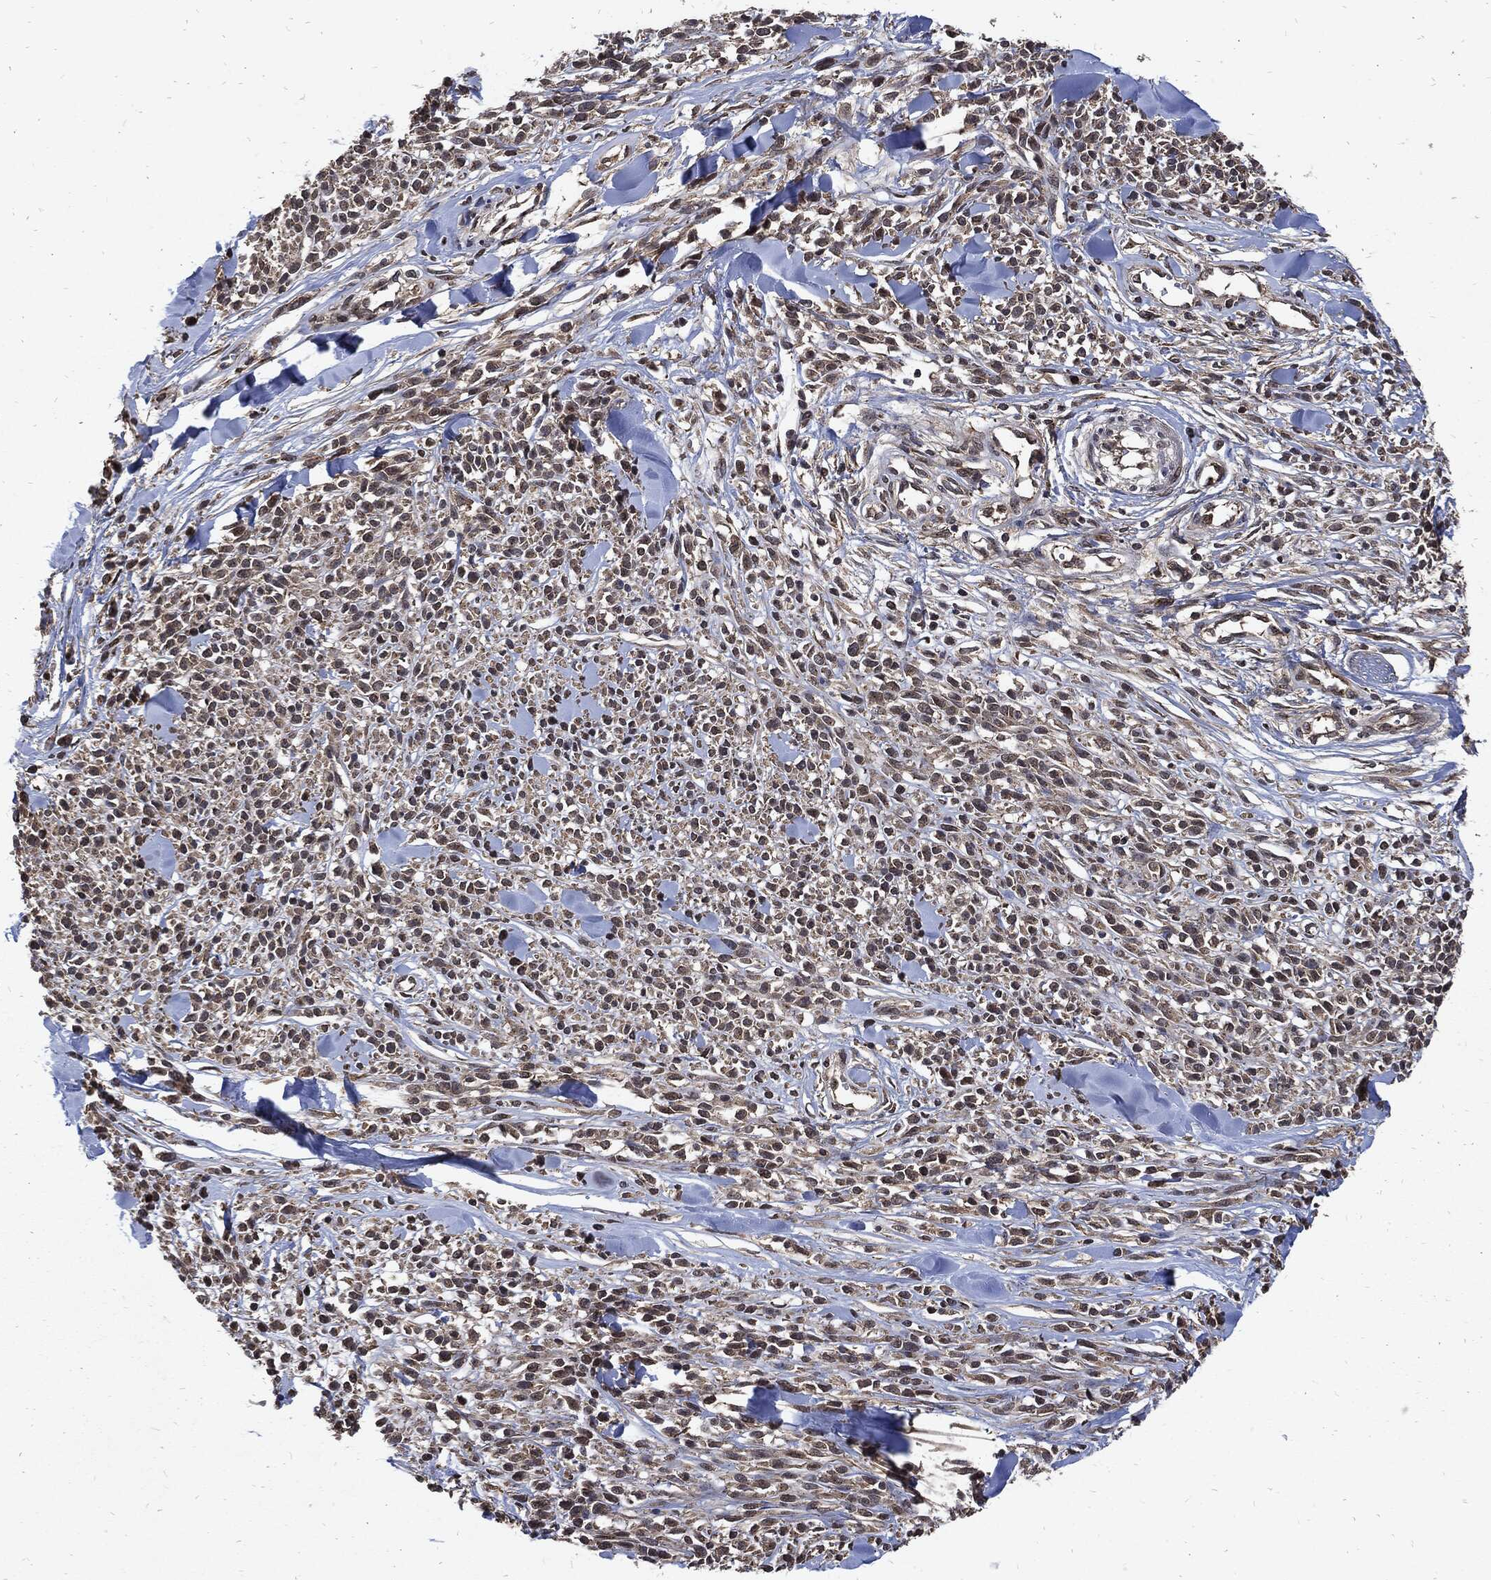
{"staining": {"intensity": "negative", "quantity": "none", "location": "none"}, "tissue": "melanoma", "cell_type": "Tumor cells", "image_type": "cancer", "snomed": [{"axis": "morphology", "description": "Malignant melanoma, NOS"}, {"axis": "topography", "description": "Skin"}, {"axis": "topography", "description": "Skin of trunk"}], "caption": "This is an immunohistochemistry (IHC) photomicrograph of melanoma. There is no positivity in tumor cells.", "gene": "DCTN1", "patient": {"sex": "male", "age": 74}}